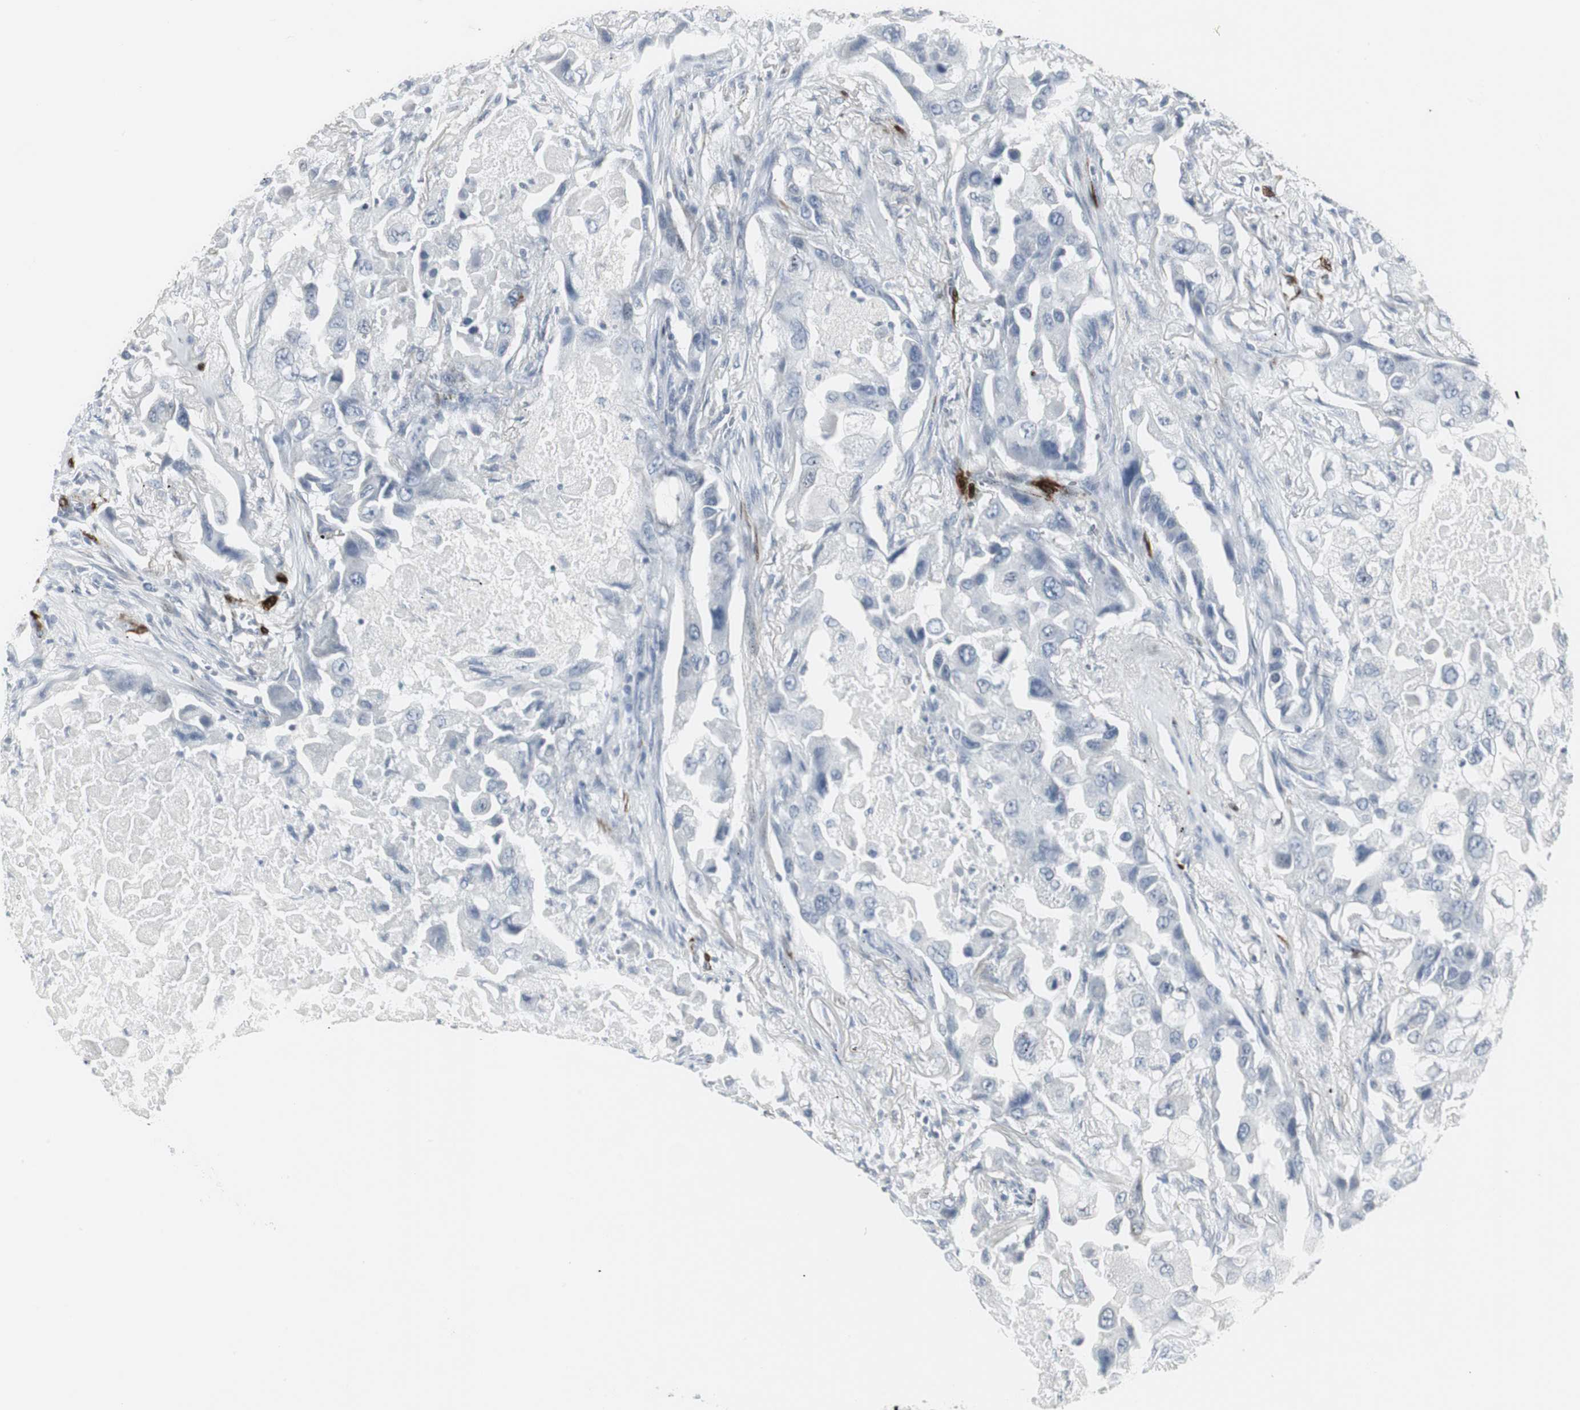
{"staining": {"intensity": "negative", "quantity": "none", "location": "none"}, "tissue": "lung cancer", "cell_type": "Tumor cells", "image_type": "cancer", "snomed": [{"axis": "morphology", "description": "Adenocarcinoma, NOS"}, {"axis": "topography", "description": "Lung"}], "caption": "Immunohistochemistry histopathology image of human adenocarcinoma (lung) stained for a protein (brown), which displays no positivity in tumor cells.", "gene": "PPP1R14A", "patient": {"sex": "female", "age": 65}}